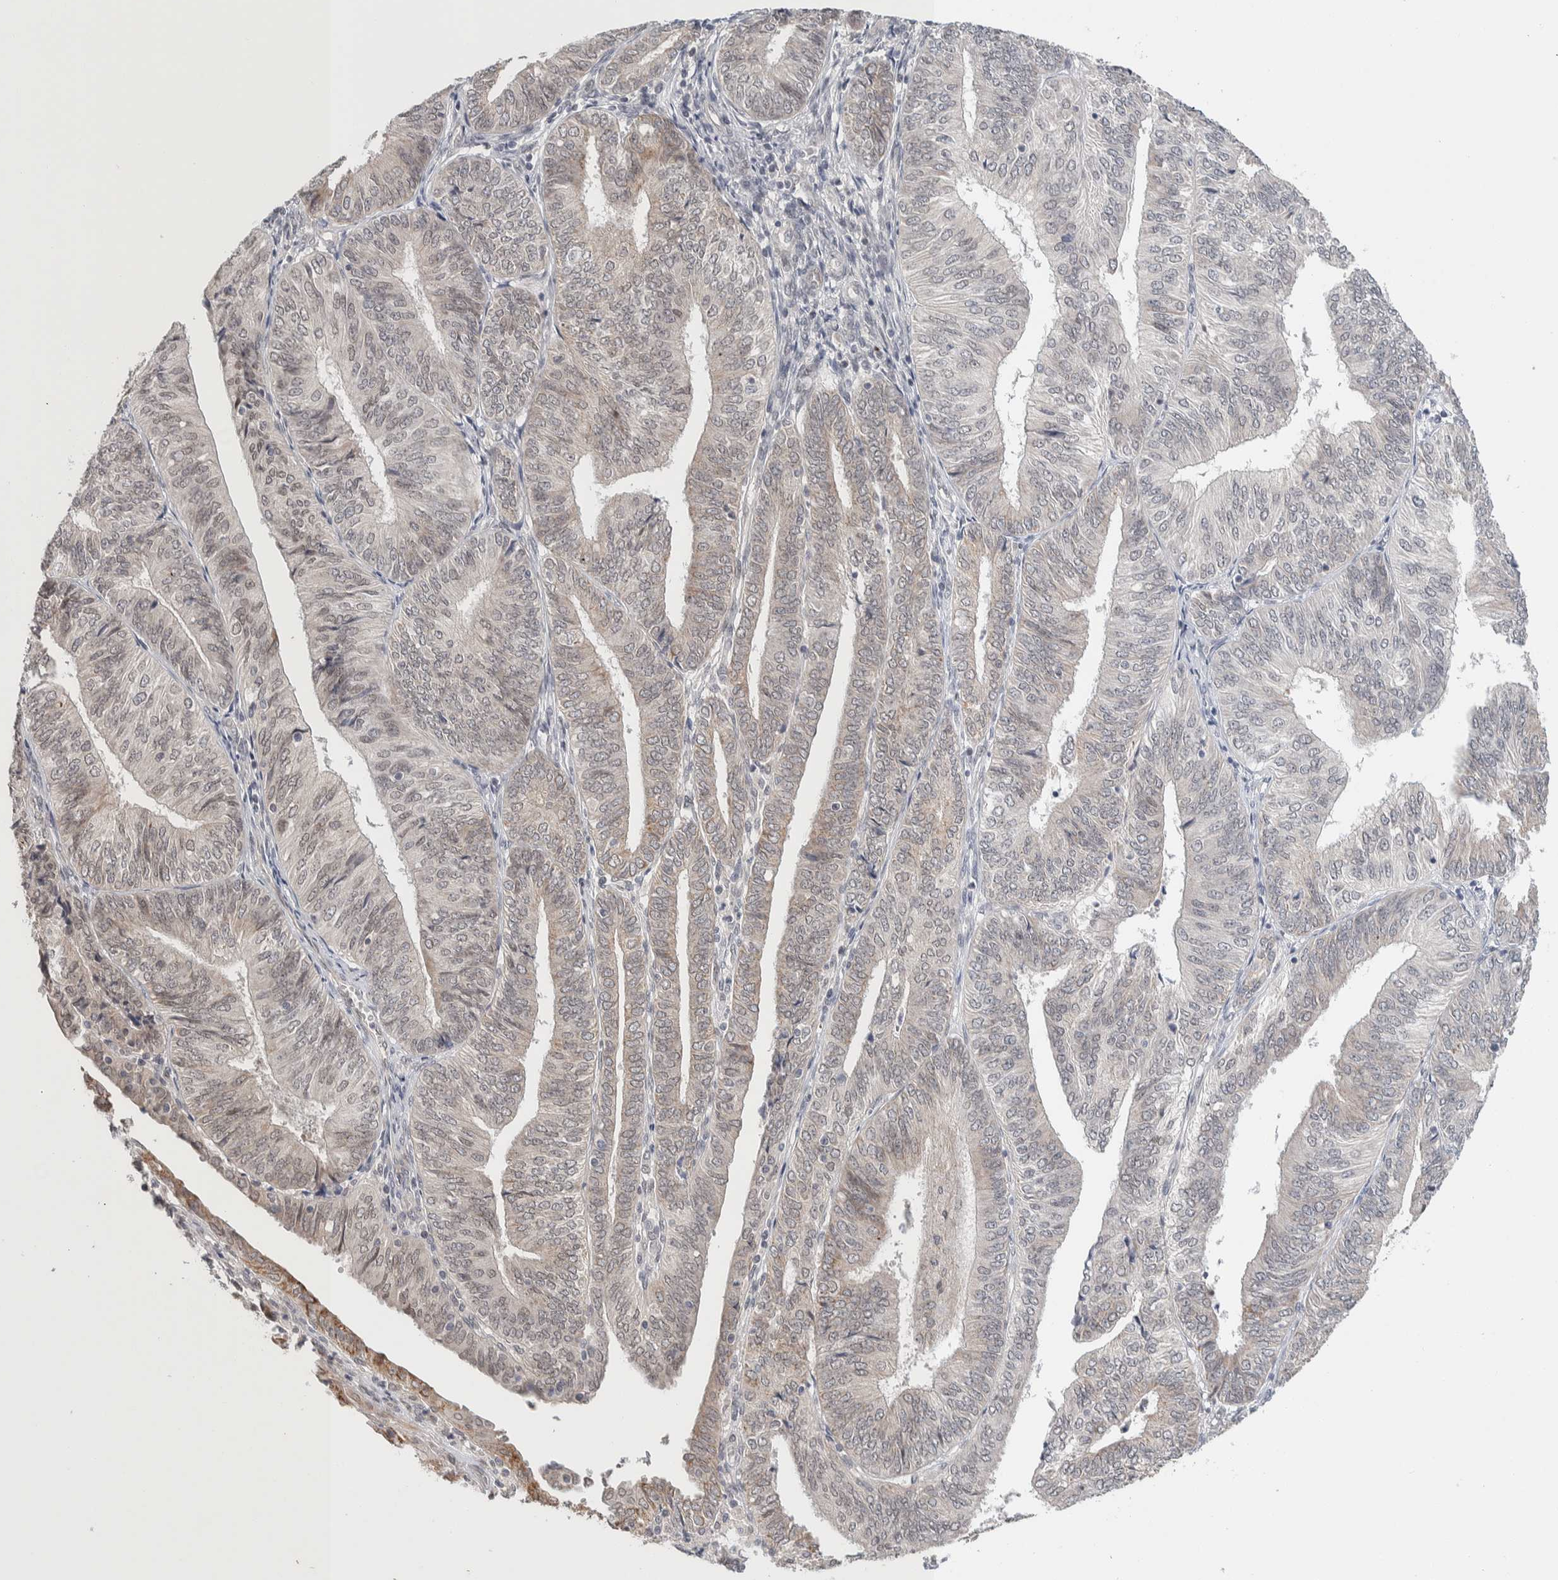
{"staining": {"intensity": "negative", "quantity": "none", "location": "none"}, "tissue": "endometrial cancer", "cell_type": "Tumor cells", "image_type": "cancer", "snomed": [{"axis": "morphology", "description": "Adenocarcinoma, NOS"}, {"axis": "topography", "description": "Endometrium"}], "caption": "Endometrial cancer stained for a protein using immunohistochemistry (IHC) demonstrates no positivity tumor cells.", "gene": "CRAT", "patient": {"sex": "female", "age": 58}}